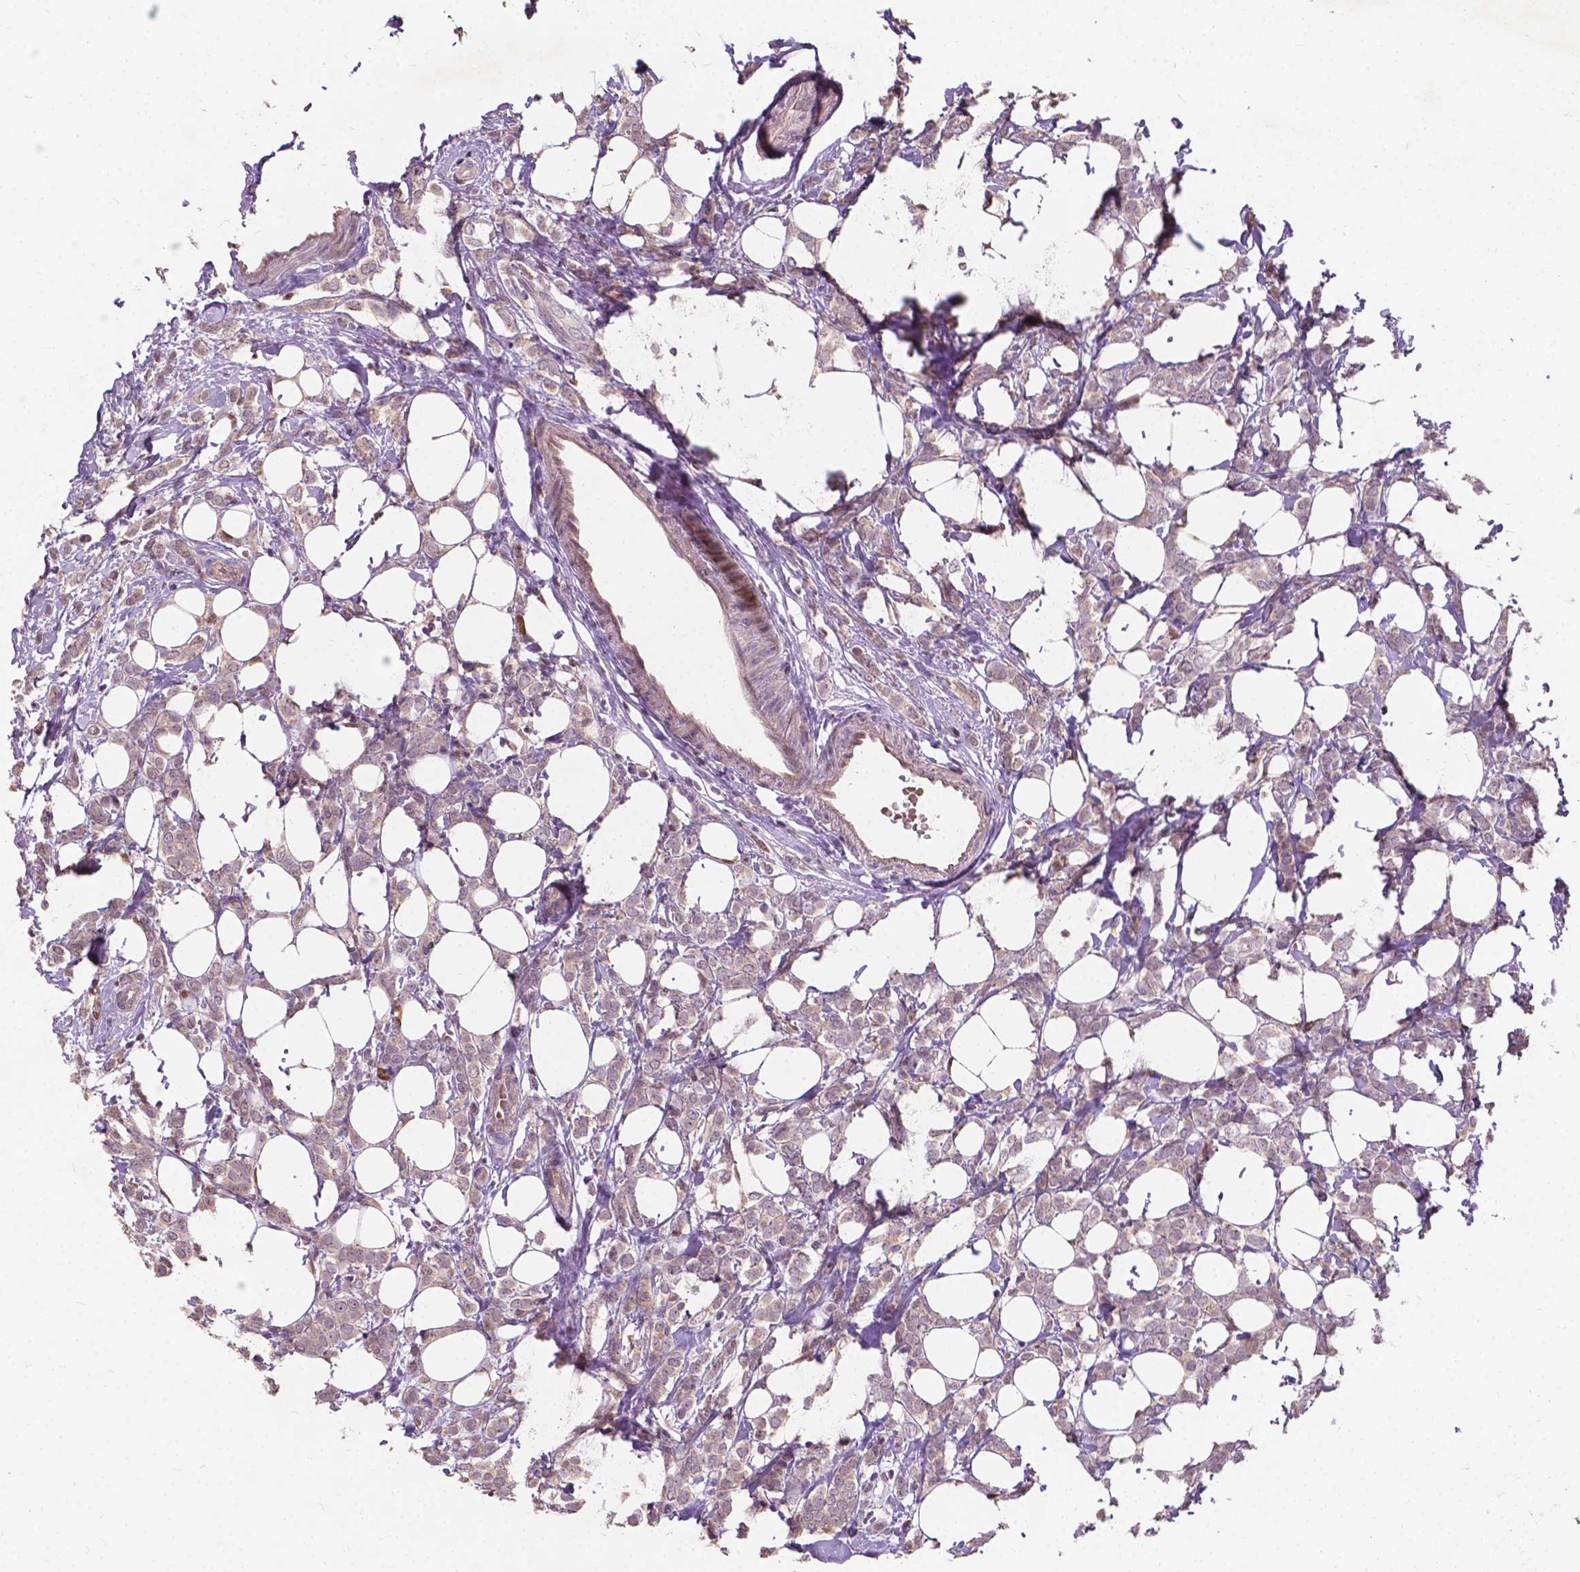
{"staining": {"intensity": "negative", "quantity": "none", "location": "none"}, "tissue": "breast cancer", "cell_type": "Tumor cells", "image_type": "cancer", "snomed": [{"axis": "morphology", "description": "Lobular carcinoma"}, {"axis": "topography", "description": "Breast"}], "caption": "Tumor cells show no significant protein expression in breast lobular carcinoma.", "gene": "DUSP16", "patient": {"sex": "female", "age": 49}}